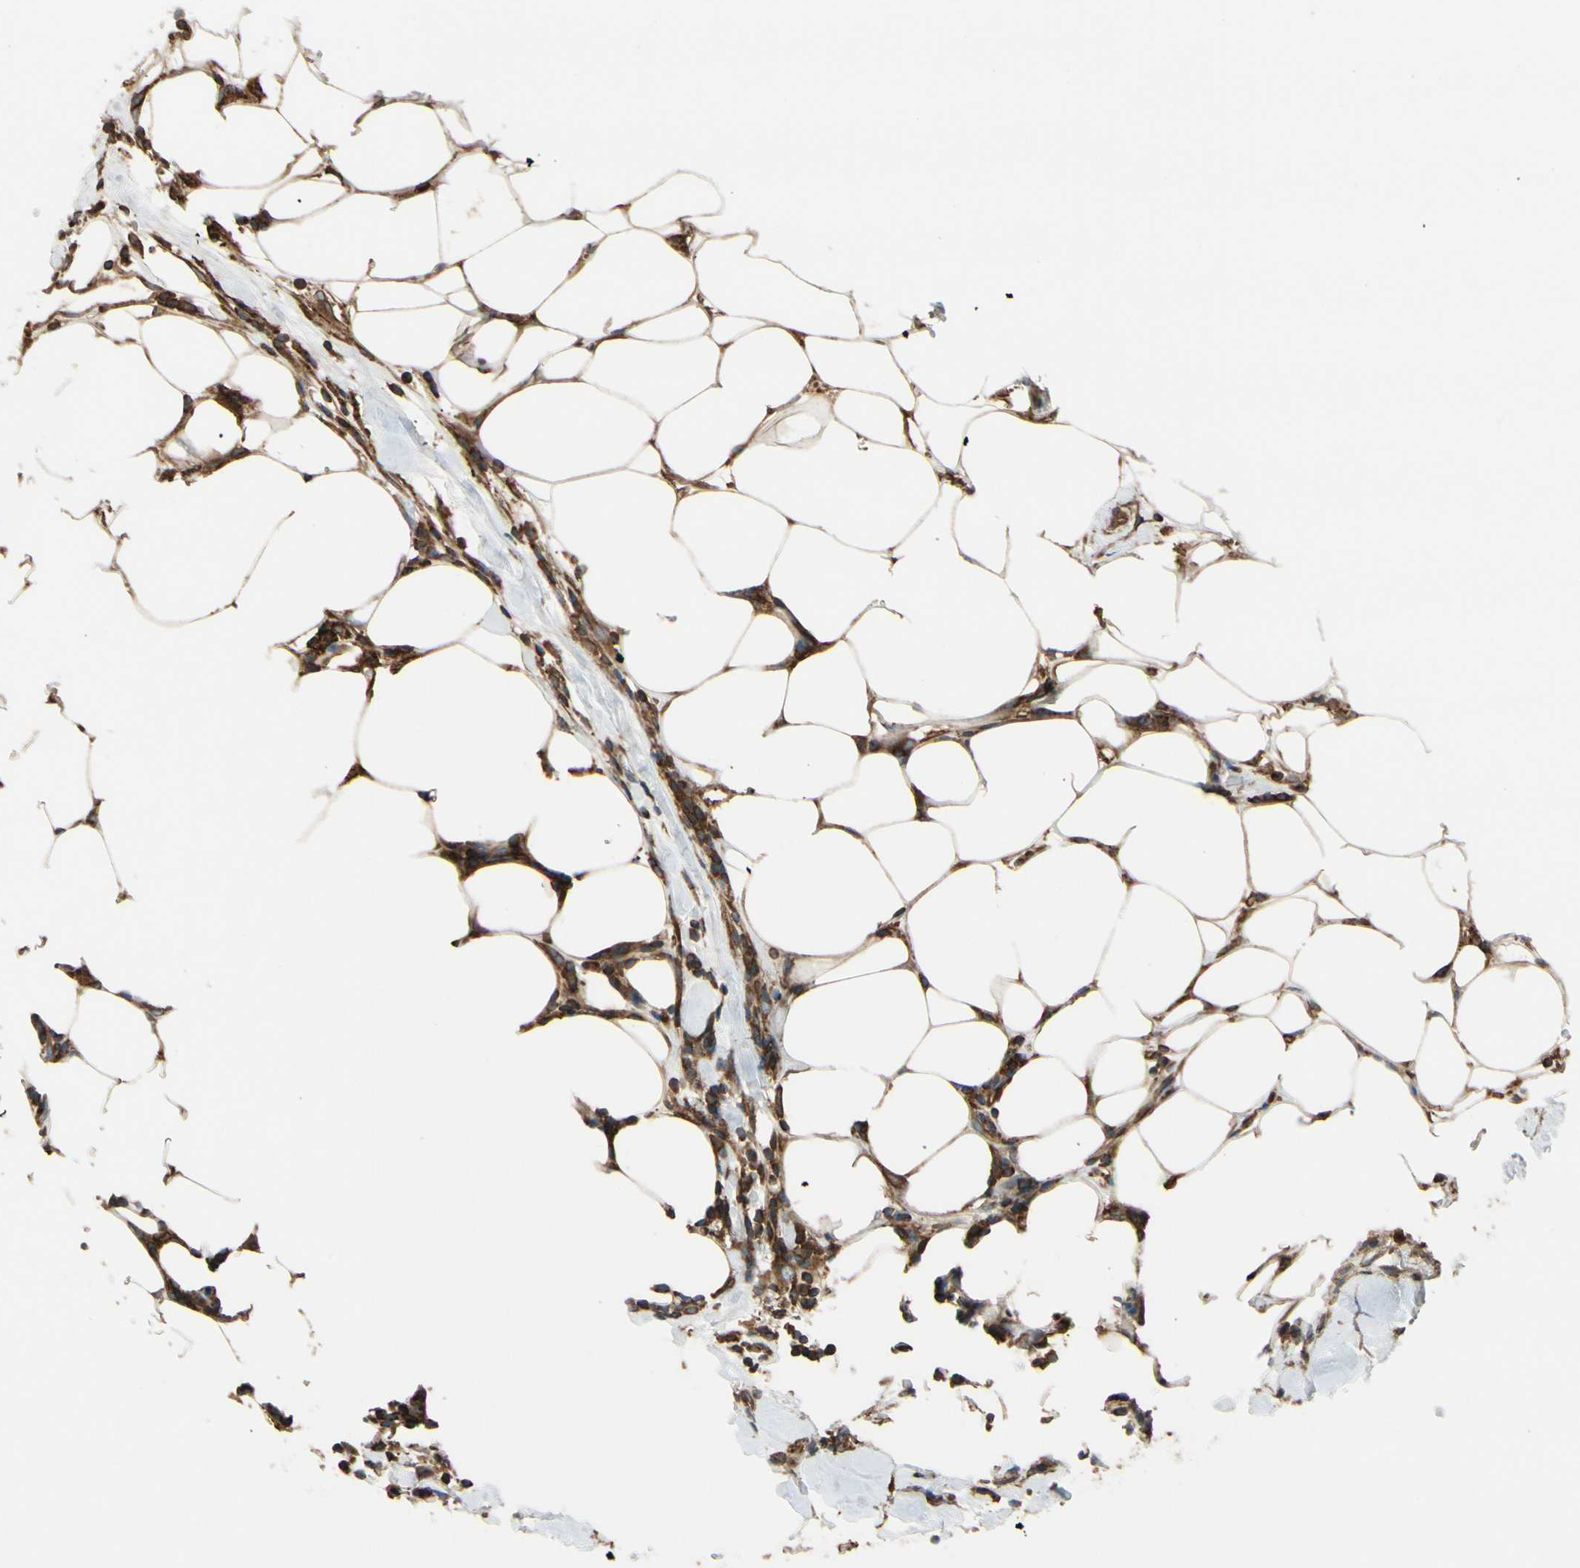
{"staining": {"intensity": "moderate", "quantity": "25%-75%", "location": "cytoplasmic/membranous"}, "tissue": "breast cancer", "cell_type": "Tumor cells", "image_type": "cancer", "snomed": [{"axis": "morphology", "description": "Duct carcinoma"}, {"axis": "topography", "description": "Breast"}], "caption": "Immunohistochemistry (DAB (3,3'-diaminobenzidine)) staining of human breast cancer demonstrates moderate cytoplasmic/membranous protein staining in approximately 25%-75% of tumor cells. (DAB IHC with brightfield microscopy, high magnification).", "gene": "EPS15", "patient": {"sex": "female", "age": 37}}